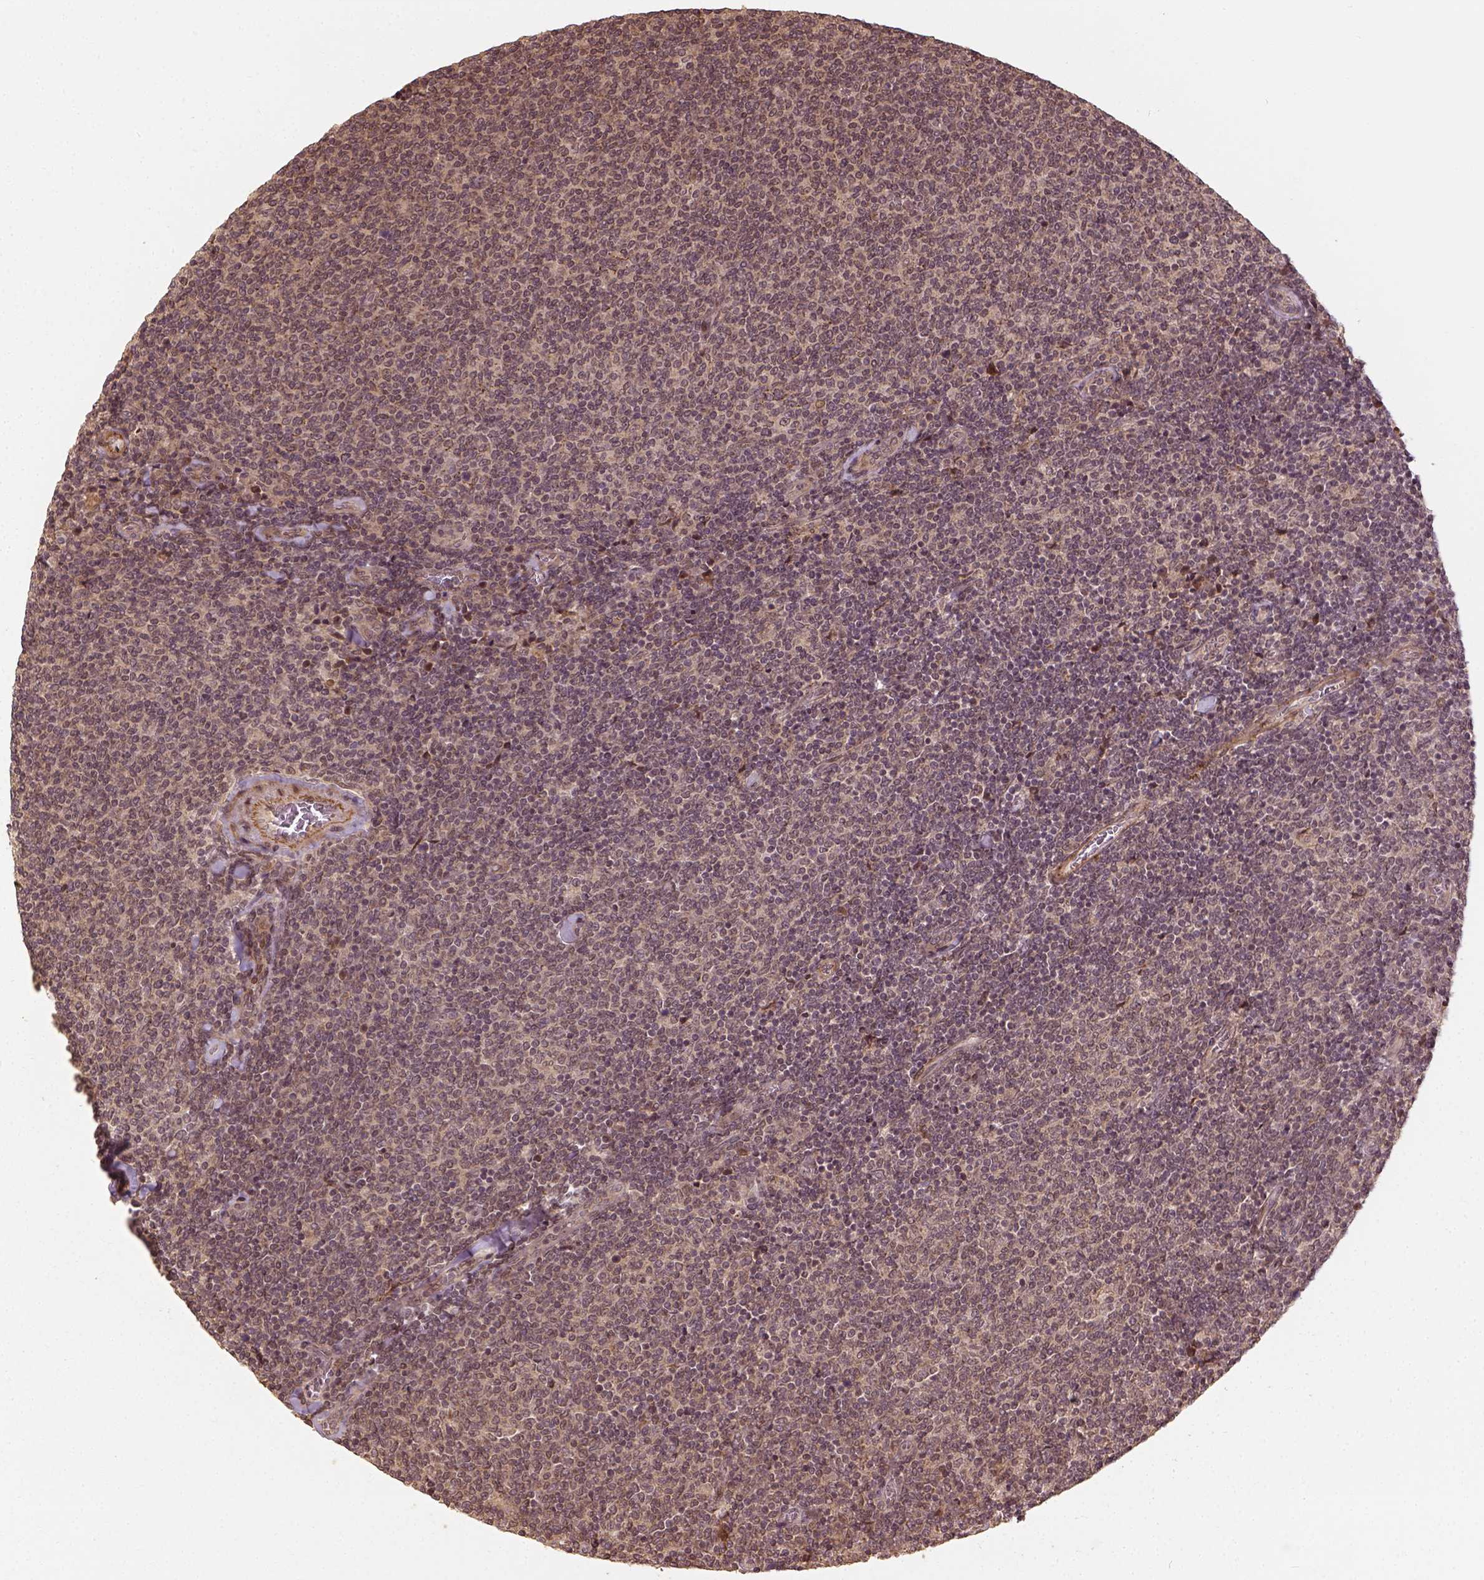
{"staining": {"intensity": "weak", "quantity": "25%-75%", "location": "cytoplasmic/membranous"}, "tissue": "lymphoma", "cell_type": "Tumor cells", "image_type": "cancer", "snomed": [{"axis": "morphology", "description": "Malignant lymphoma, non-Hodgkin's type, Low grade"}, {"axis": "topography", "description": "Lymph node"}], "caption": "High-magnification brightfield microscopy of lymphoma stained with DAB (brown) and counterstained with hematoxylin (blue). tumor cells exhibit weak cytoplasmic/membranous positivity is appreciated in approximately25%-75% of cells.", "gene": "VEGFA", "patient": {"sex": "male", "age": 52}}